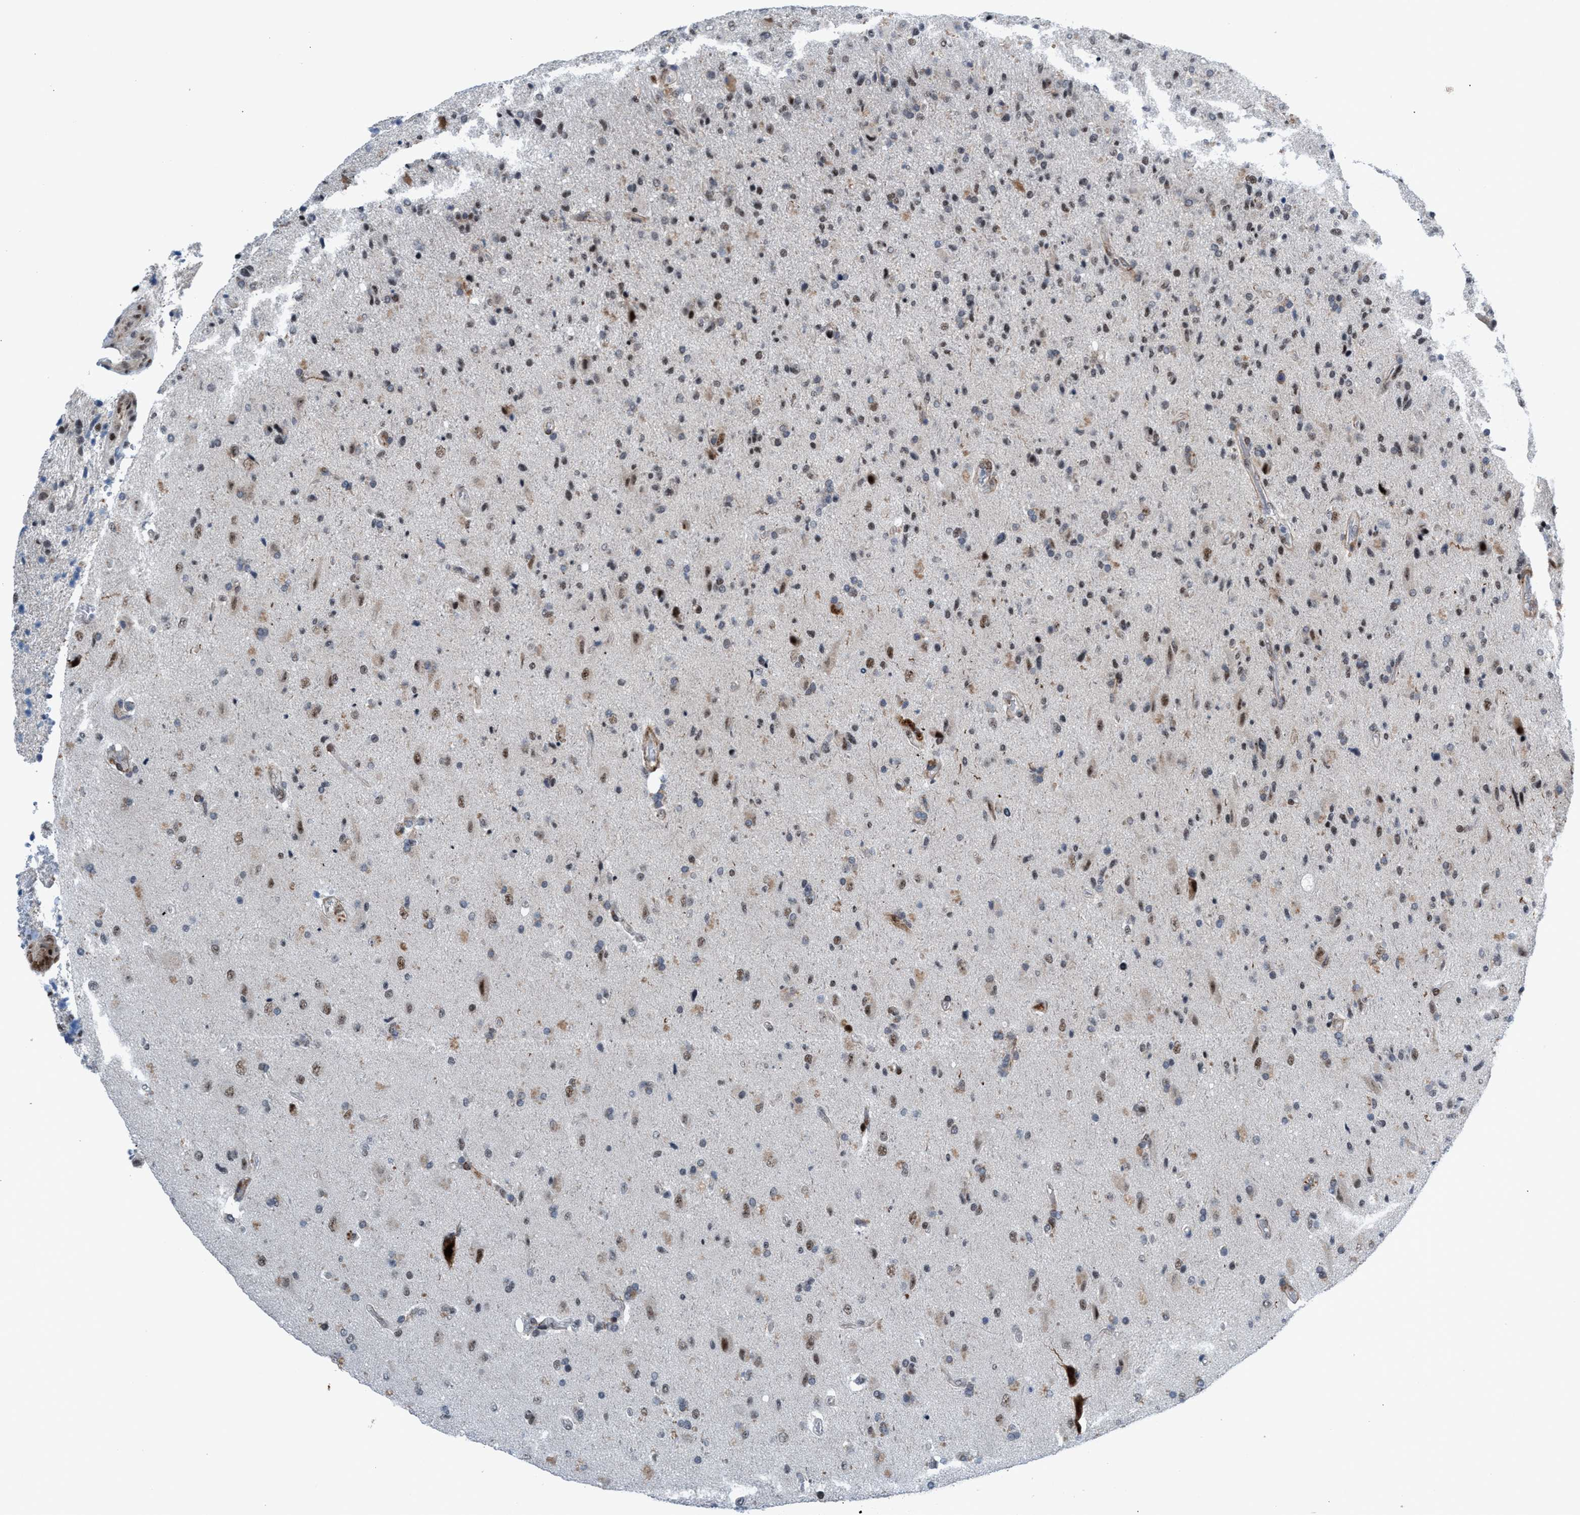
{"staining": {"intensity": "strong", "quantity": "<25%", "location": "nuclear"}, "tissue": "glioma", "cell_type": "Tumor cells", "image_type": "cancer", "snomed": [{"axis": "morphology", "description": "Glioma, malignant, High grade"}, {"axis": "topography", "description": "Brain"}], "caption": "High-grade glioma (malignant) tissue displays strong nuclear positivity in approximately <25% of tumor cells", "gene": "CWC27", "patient": {"sex": "male", "age": 72}}